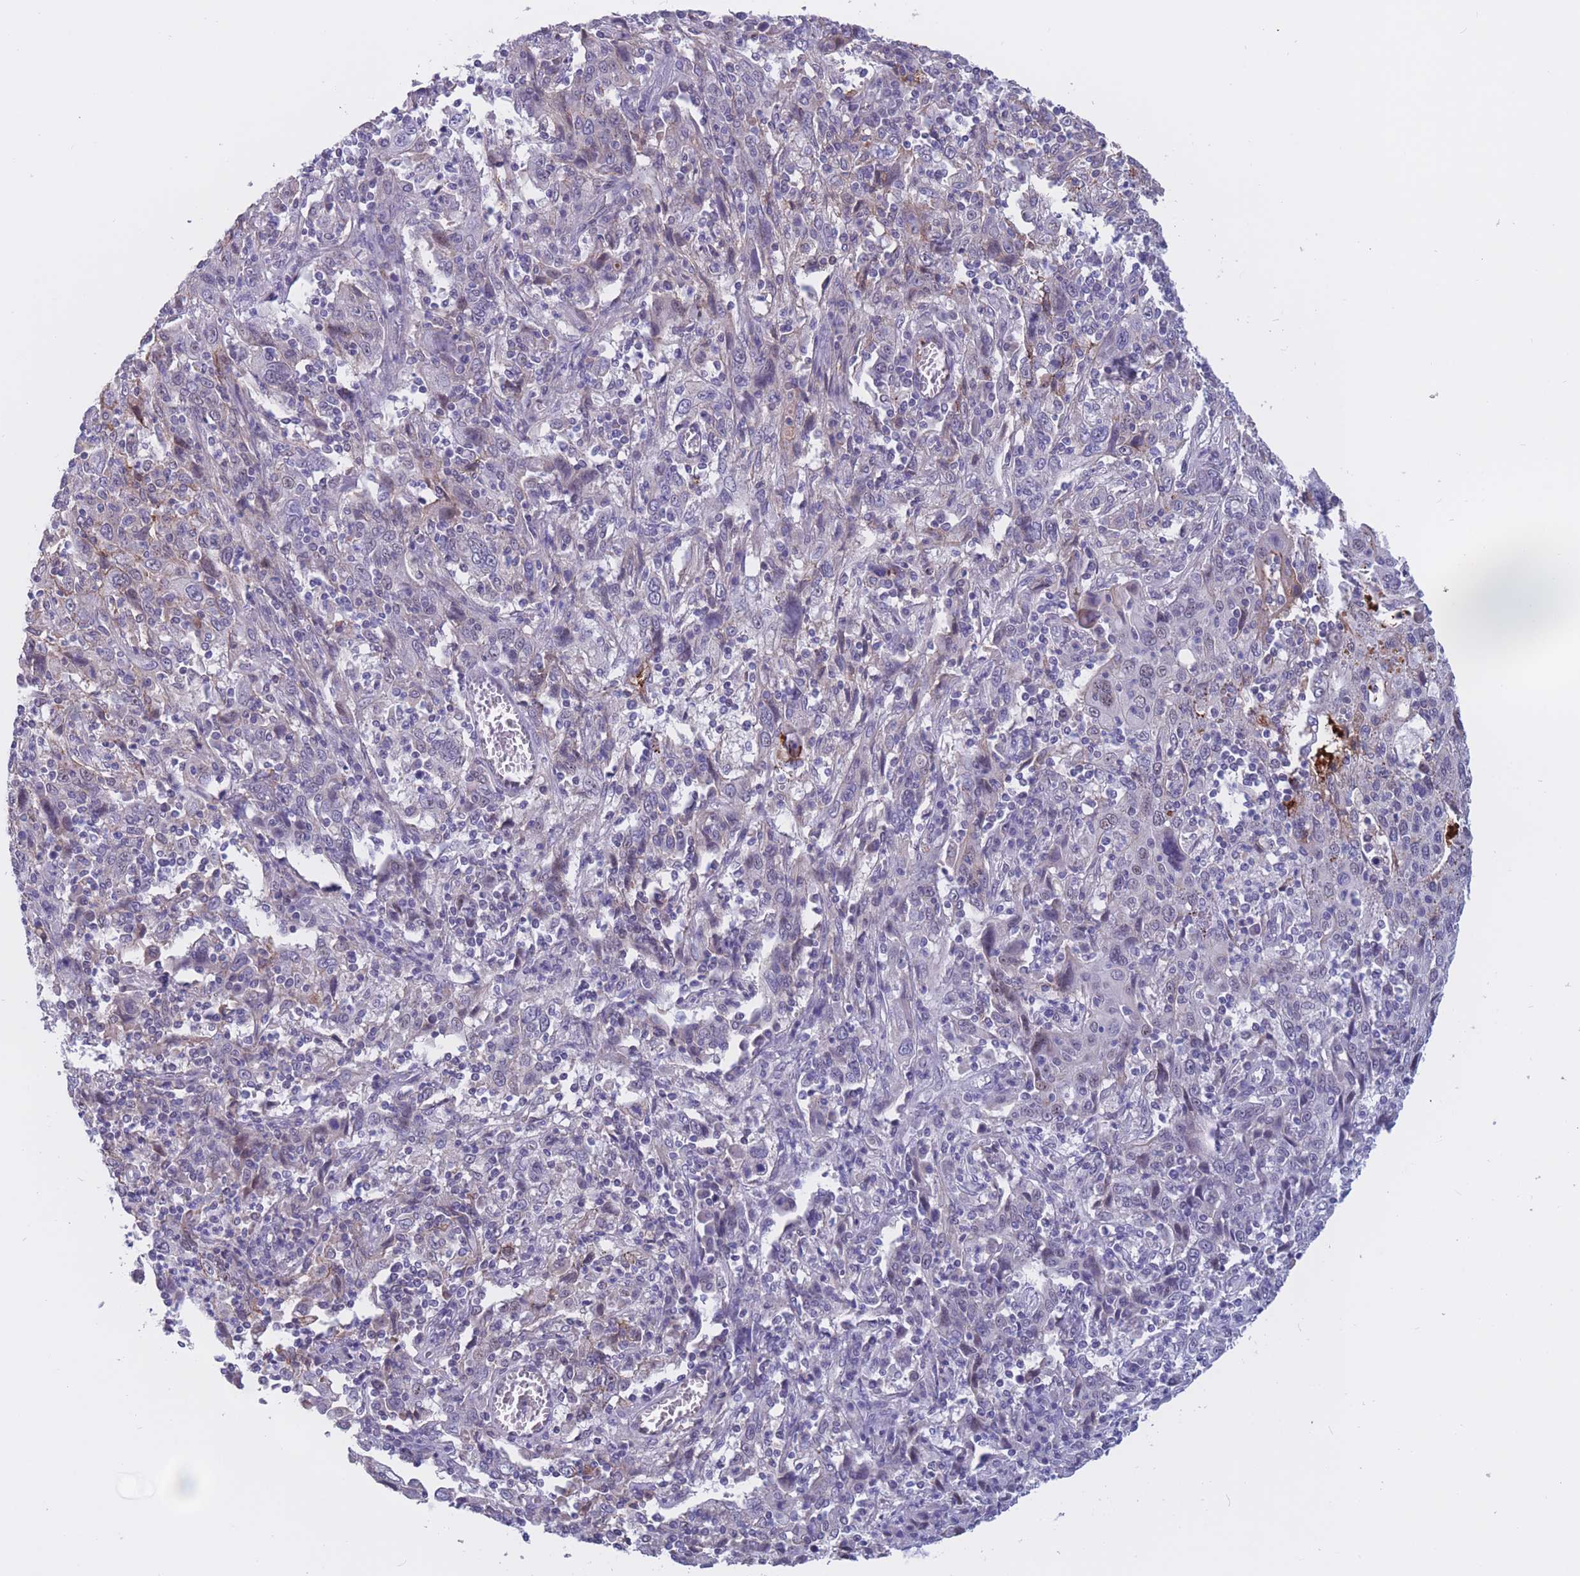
{"staining": {"intensity": "weak", "quantity": "<25%", "location": "nuclear"}, "tissue": "cervical cancer", "cell_type": "Tumor cells", "image_type": "cancer", "snomed": [{"axis": "morphology", "description": "Squamous cell carcinoma, NOS"}, {"axis": "topography", "description": "Cervix"}], "caption": "Histopathology image shows no protein staining in tumor cells of cervical cancer tissue. (Brightfield microscopy of DAB (3,3'-diaminobenzidine) IHC at high magnification).", "gene": "BOP1", "patient": {"sex": "female", "age": 46}}